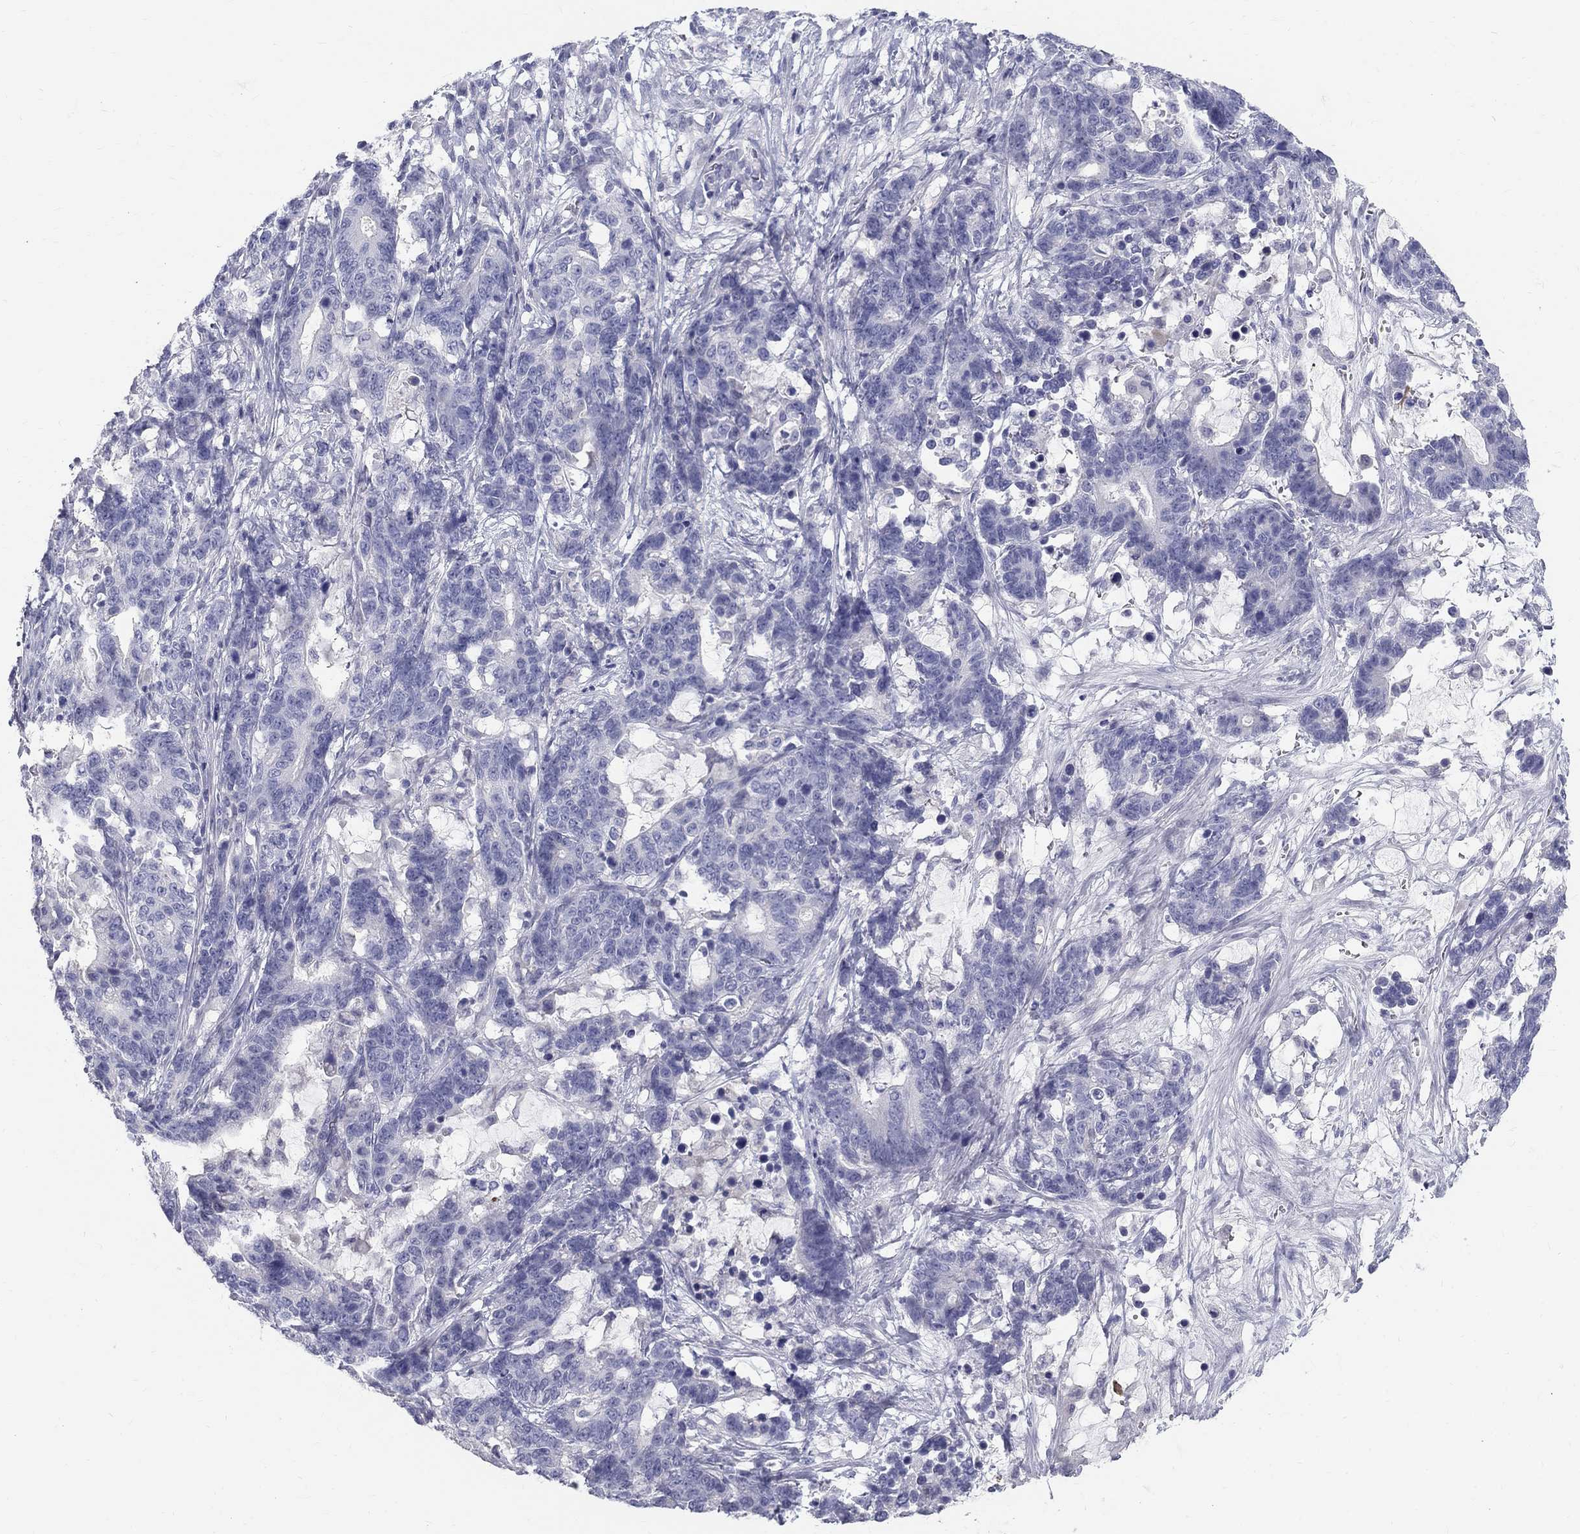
{"staining": {"intensity": "negative", "quantity": "none", "location": "none"}, "tissue": "stomach cancer", "cell_type": "Tumor cells", "image_type": "cancer", "snomed": [{"axis": "morphology", "description": "Normal tissue, NOS"}, {"axis": "morphology", "description": "Adenocarcinoma, NOS"}, {"axis": "topography", "description": "Stomach"}], "caption": "A high-resolution image shows immunohistochemistry staining of stomach adenocarcinoma, which shows no significant expression in tumor cells.", "gene": "MAGEB6", "patient": {"sex": "female", "age": 64}}